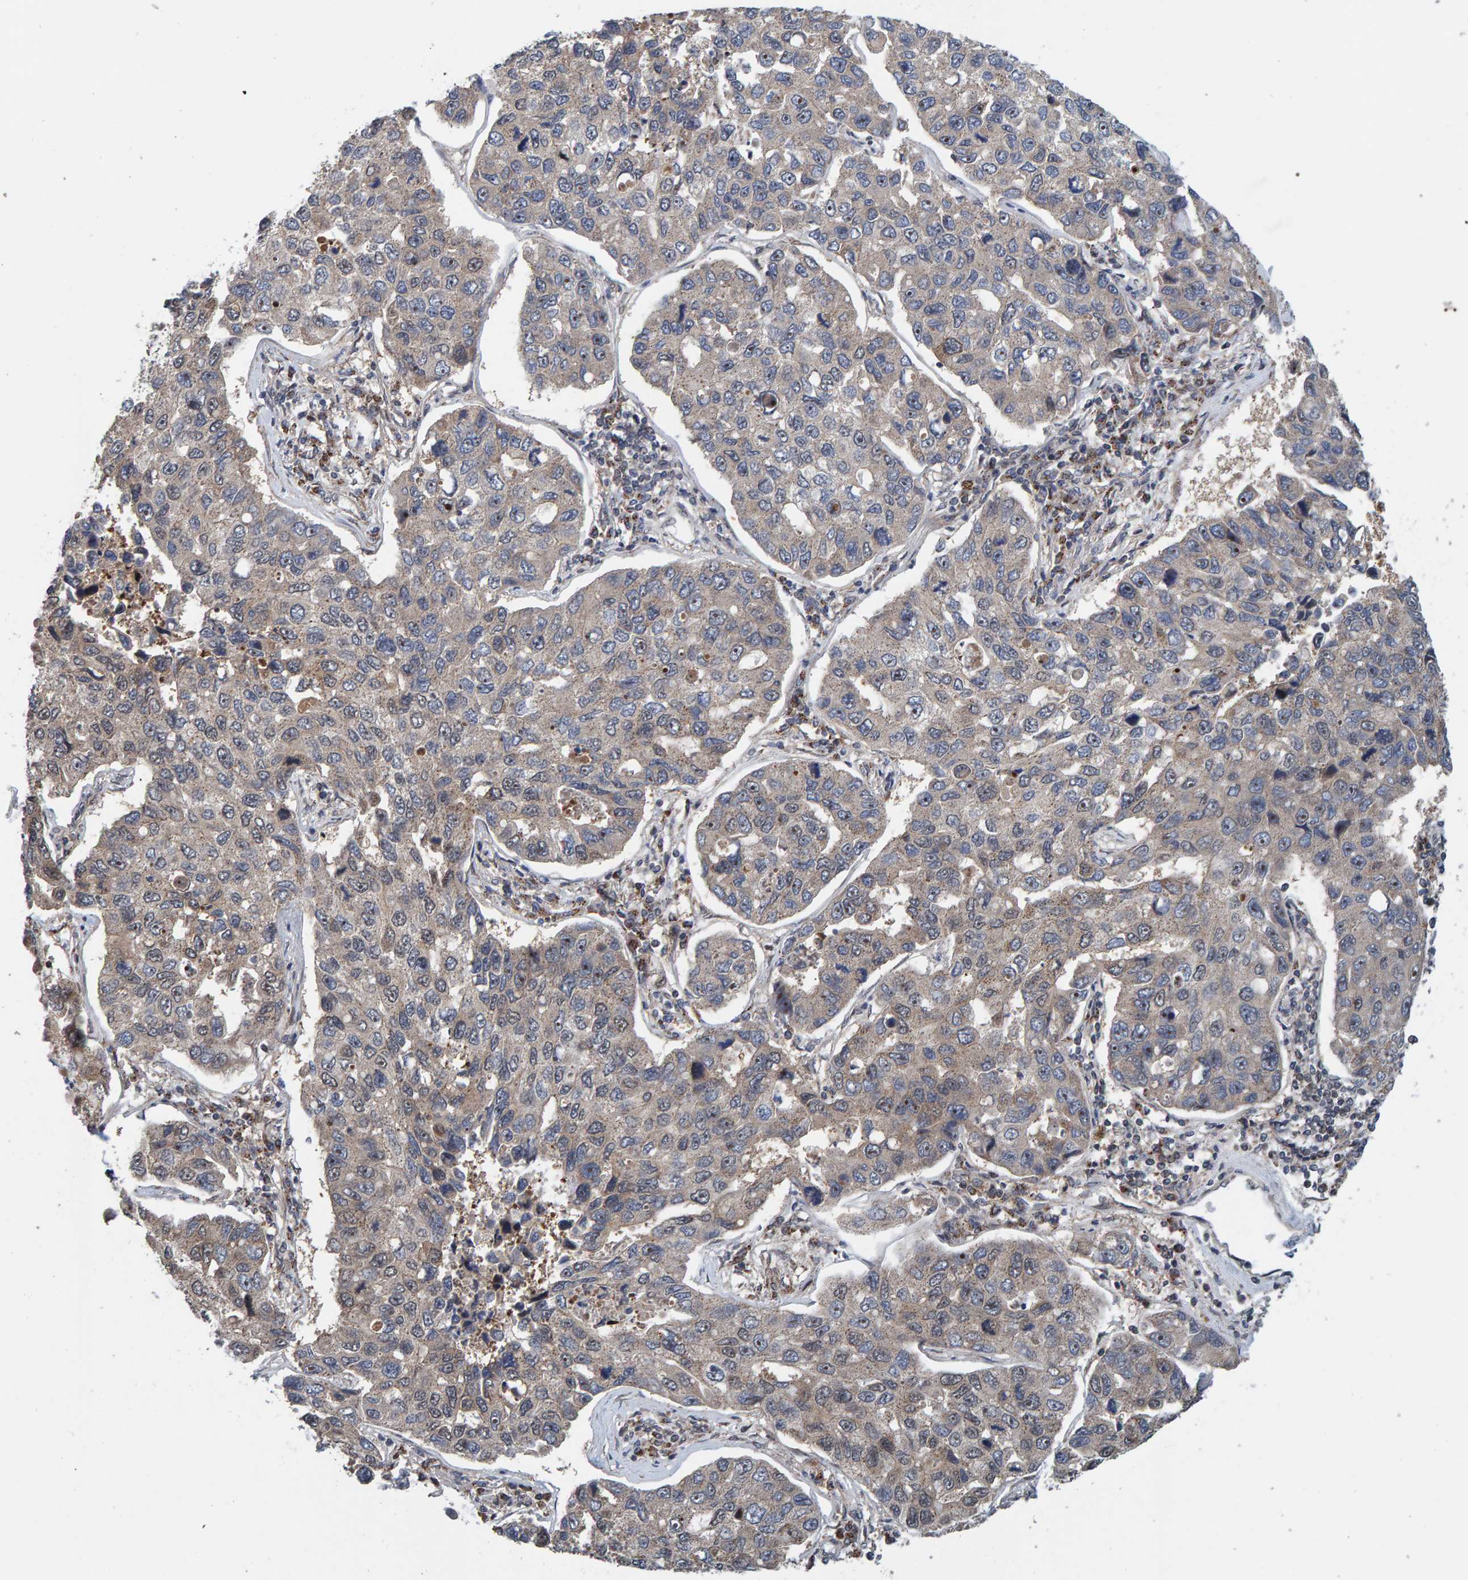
{"staining": {"intensity": "moderate", "quantity": "<25%", "location": "nuclear"}, "tissue": "lung cancer", "cell_type": "Tumor cells", "image_type": "cancer", "snomed": [{"axis": "morphology", "description": "Adenocarcinoma, NOS"}, {"axis": "topography", "description": "Lung"}], "caption": "Immunohistochemistry (IHC) micrograph of neoplastic tissue: adenocarcinoma (lung) stained using IHC shows low levels of moderate protein expression localized specifically in the nuclear of tumor cells, appearing as a nuclear brown color.", "gene": "CCDC25", "patient": {"sex": "male", "age": 64}}